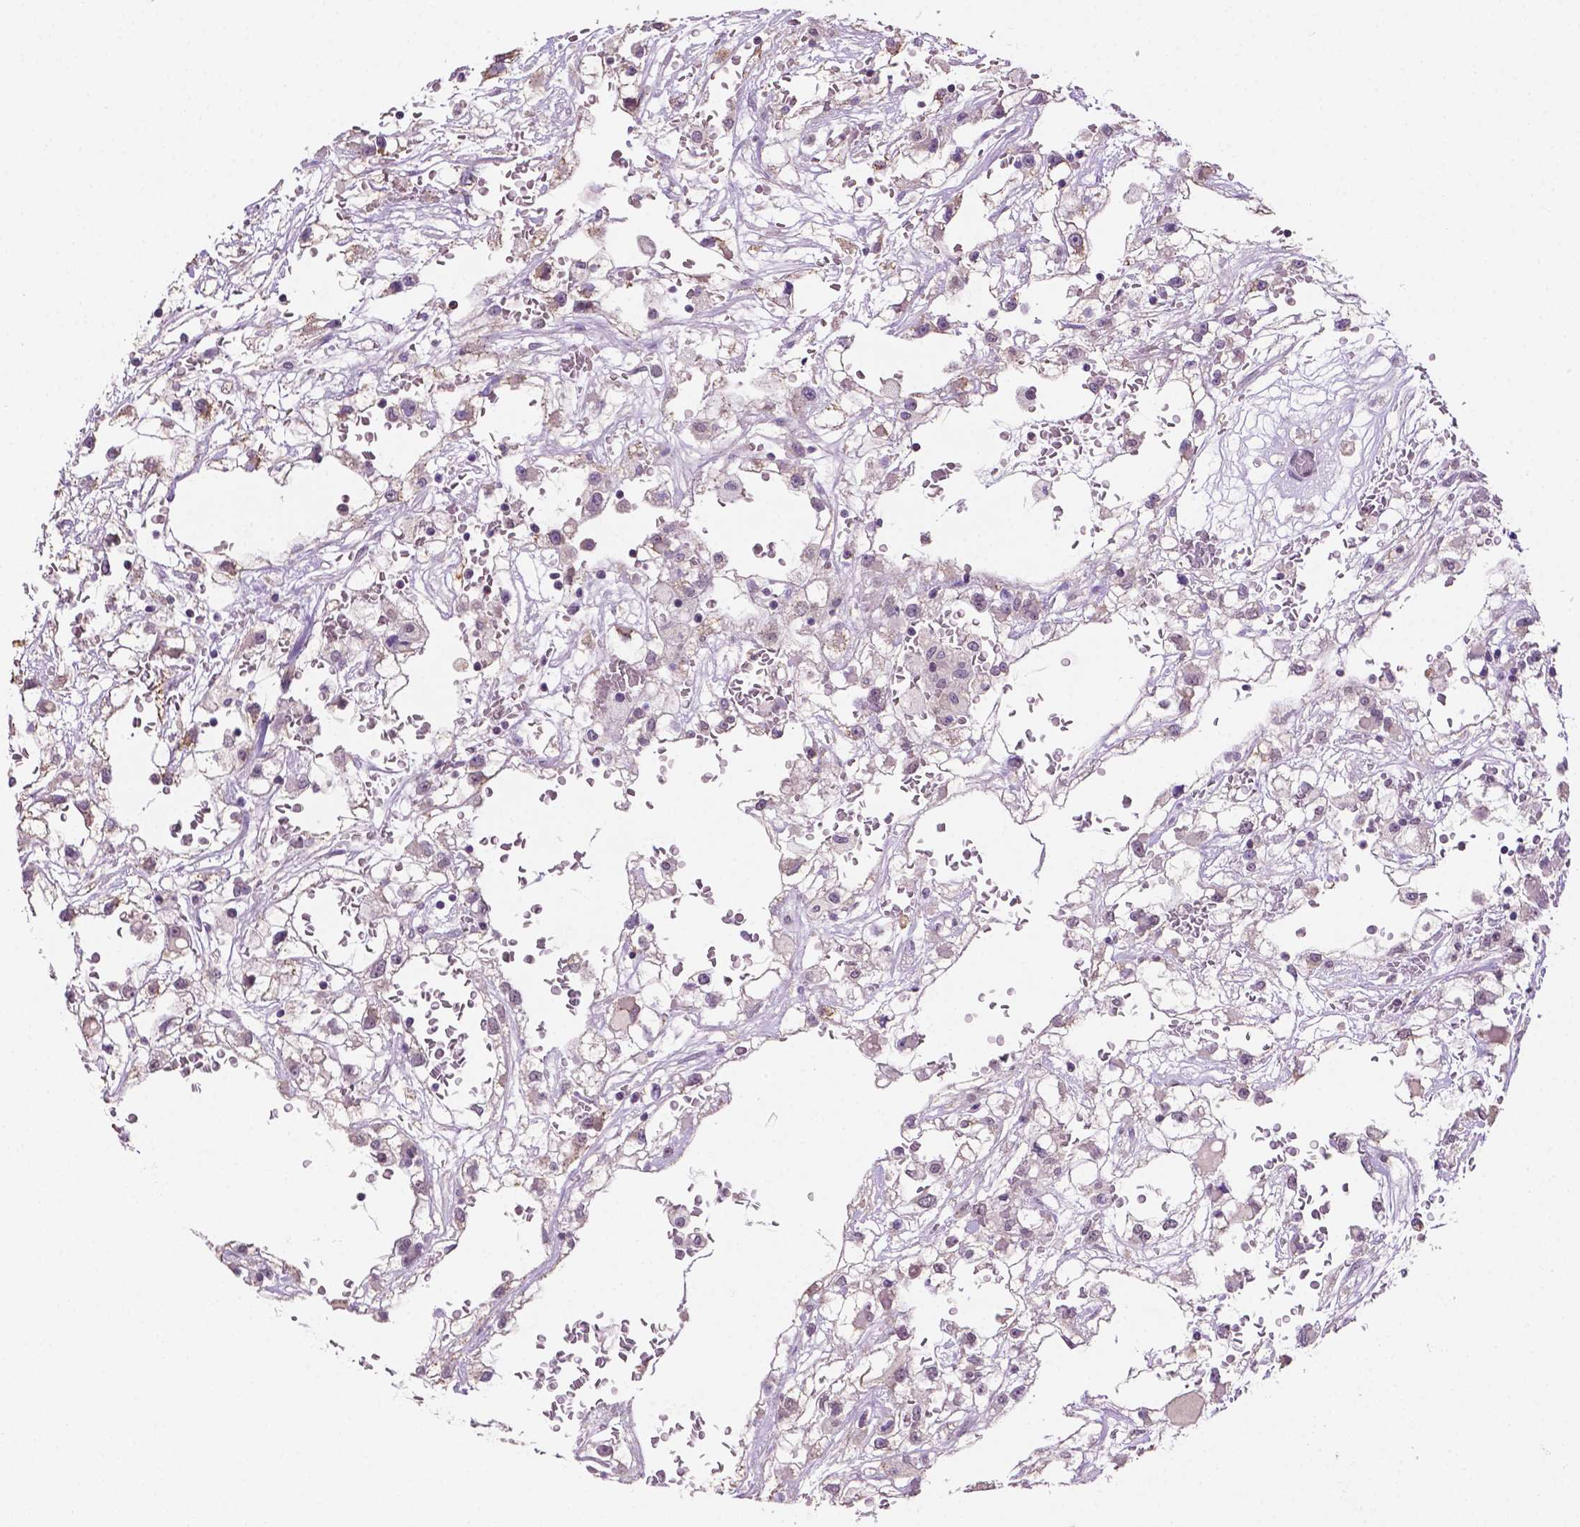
{"staining": {"intensity": "negative", "quantity": "none", "location": "none"}, "tissue": "renal cancer", "cell_type": "Tumor cells", "image_type": "cancer", "snomed": [{"axis": "morphology", "description": "Adenocarcinoma, NOS"}, {"axis": "topography", "description": "Kidney"}], "caption": "A high-resolution micrograph shows IHC staining of adenocarcinoma (renal), which shows no significant positivity in tumor cells. (Immunohistochemistry, brightfield microscopy, high magnification).", "gene": "PTPN6", "patient": {"sex": "male", "age": 59}}